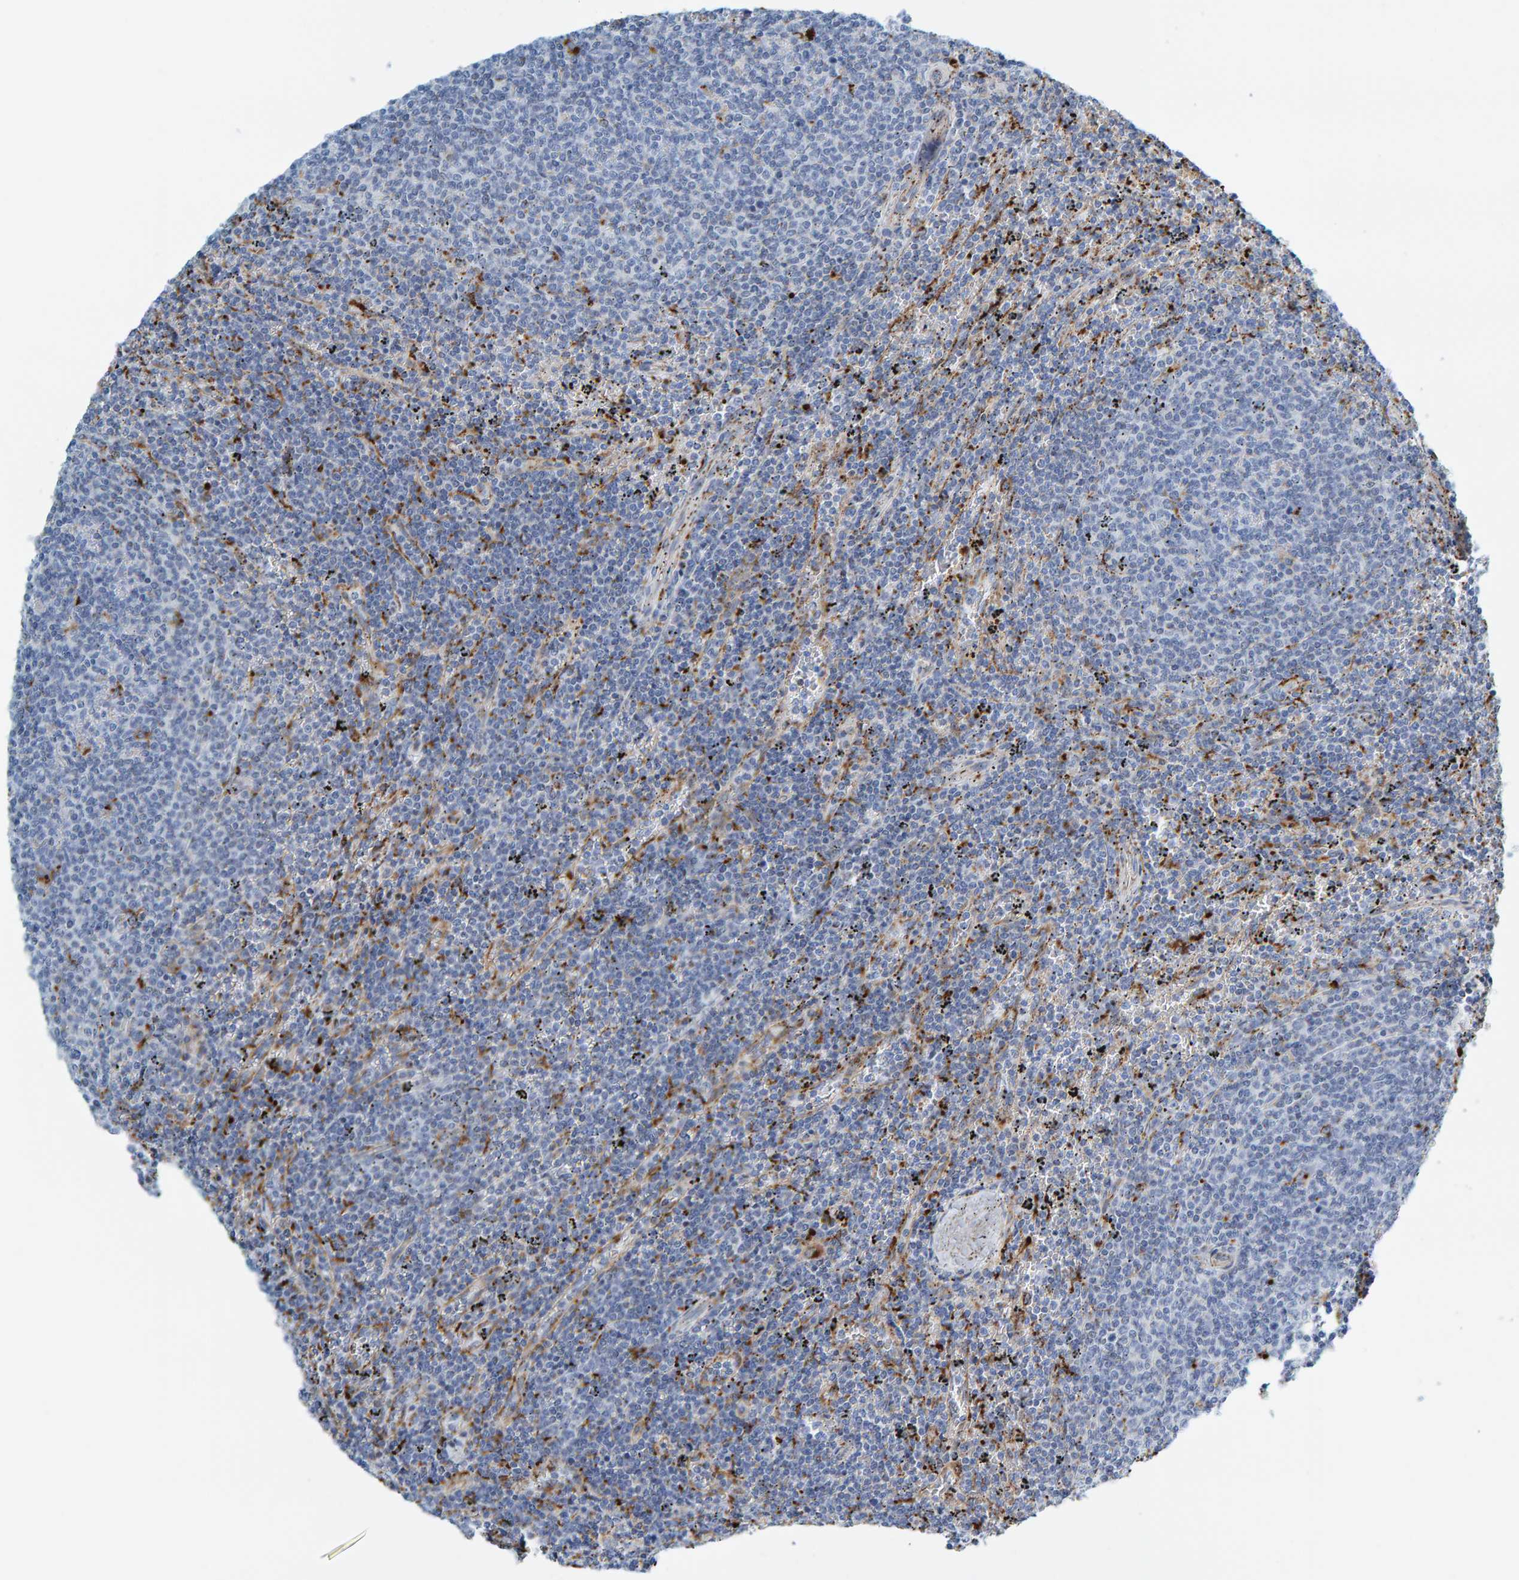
{"staining": {"intensity": "negative", "quantity": "none", "location": "none"}, "tissue": "lymphoma", "cell_type": "Tumor cells", "image_type": "cancer", "snomed": [{"axis": "morphology", "description": "Malignant lymphoma, non-Hodgkin's type, Low grade"}, {"axis": "topography", "description": "Spleen"}], "caption": "Low-grade malignant lymphoma, non-Hodgkin's type stained for a protein using IHC reveals no staining tumor cells.", "gene": "BIN3", "patient": {"sex": "female", "age": 50}}